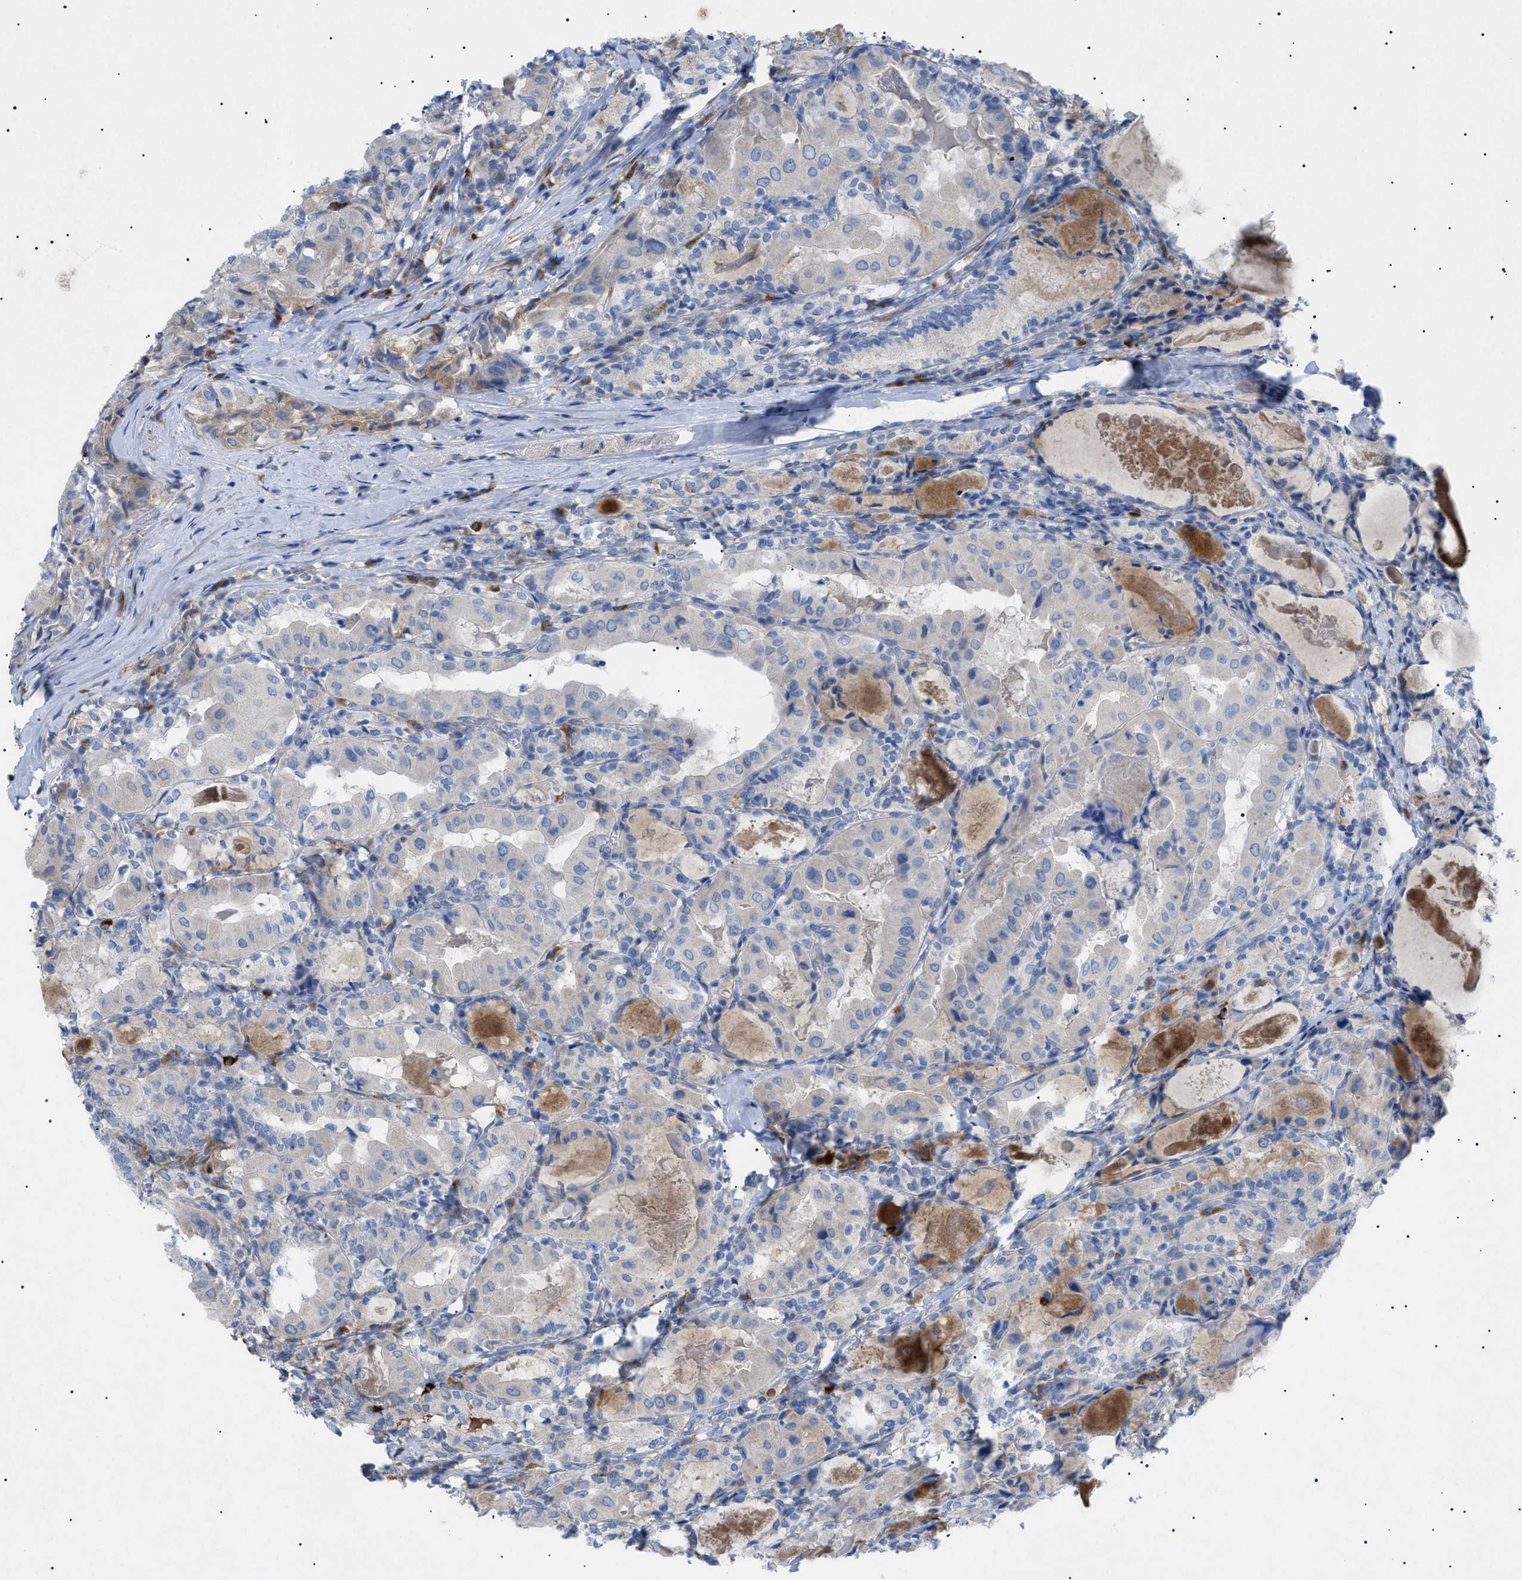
{"staining": {"intensity": "negative", "quantity": "none", "location": "none"}, "tissue": "thyroid cancer", "cell_type": "Tumor cells", "image_type": "cancer", "snomed": [{"axis": "morphology", "description": "Papillary adenocarcinoma, NOS"}, {"axis": "topography", "description": "Thyroid gland"}], "caption": "Immunohistochemical staining of thyroid papillary adenocarcinoma demonstrates no significant expression in tumor cells. (DAB (3,3'-diaminobenzidine) immunohistochemistry (IHC) with hematoxylin counter stain).", "gene": "ADAMTS1", "patient": {"sex": "female", "age": 42}}